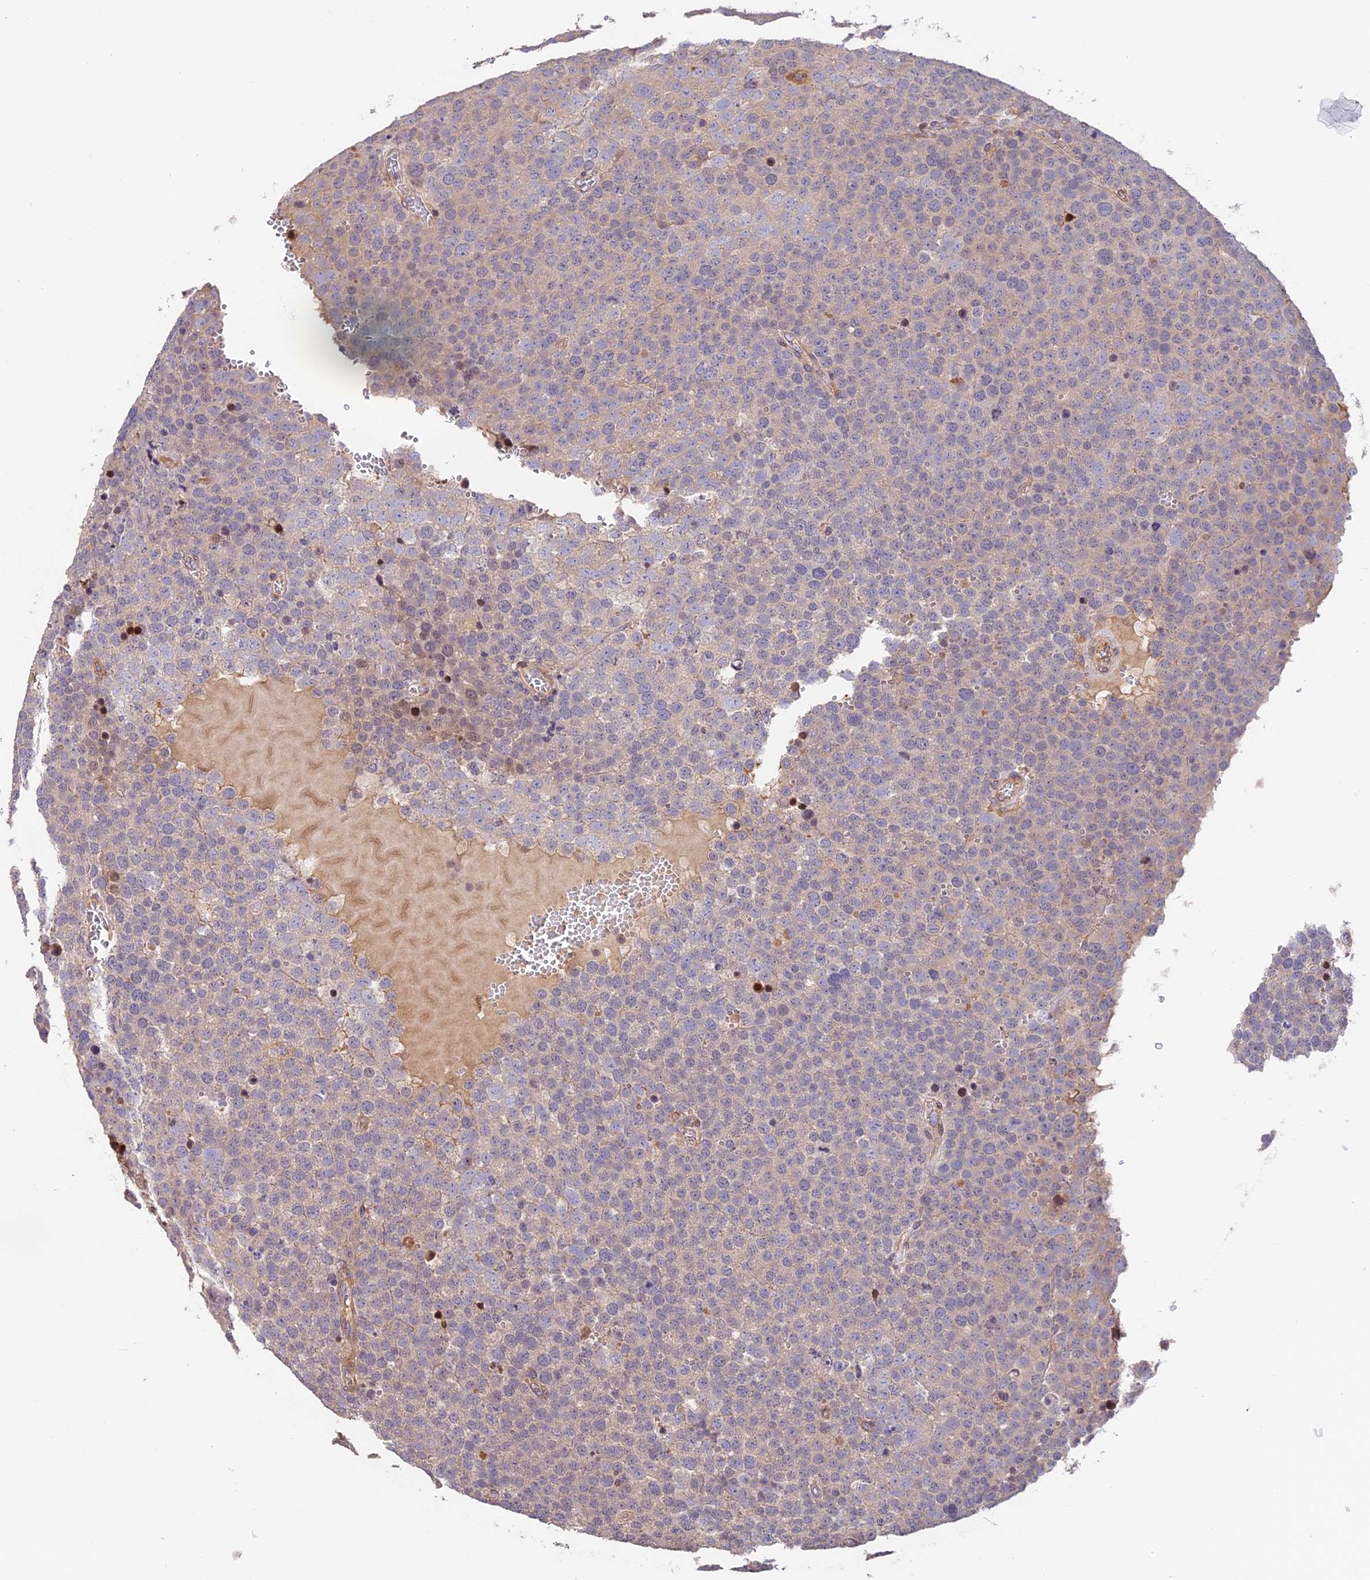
{"staining": {"intensity": "negative", "quantity": "none", "location": "none"}, "tissue": "testis cancer", "cell_type": "Tumor cells", "image_type": "cancer", "snomed": [{"axis": "morphology", "description": "Seminoma, NOS"}, {"axis": "topography", "description": "Testis"}], "caption": "High magnification brightfield microscopy of testis seminoma stained with DAB (brown) and counterstained with hematoxylin (blue): tumor cells show no significant positivity. Brightfield microscopy of immunohistochemistry stained with DAB (brown) and hematoxylin (blue), captured at high magnification.", "gene": "ARHGAP17", "patient": {"sex": "male", "age": 71}}